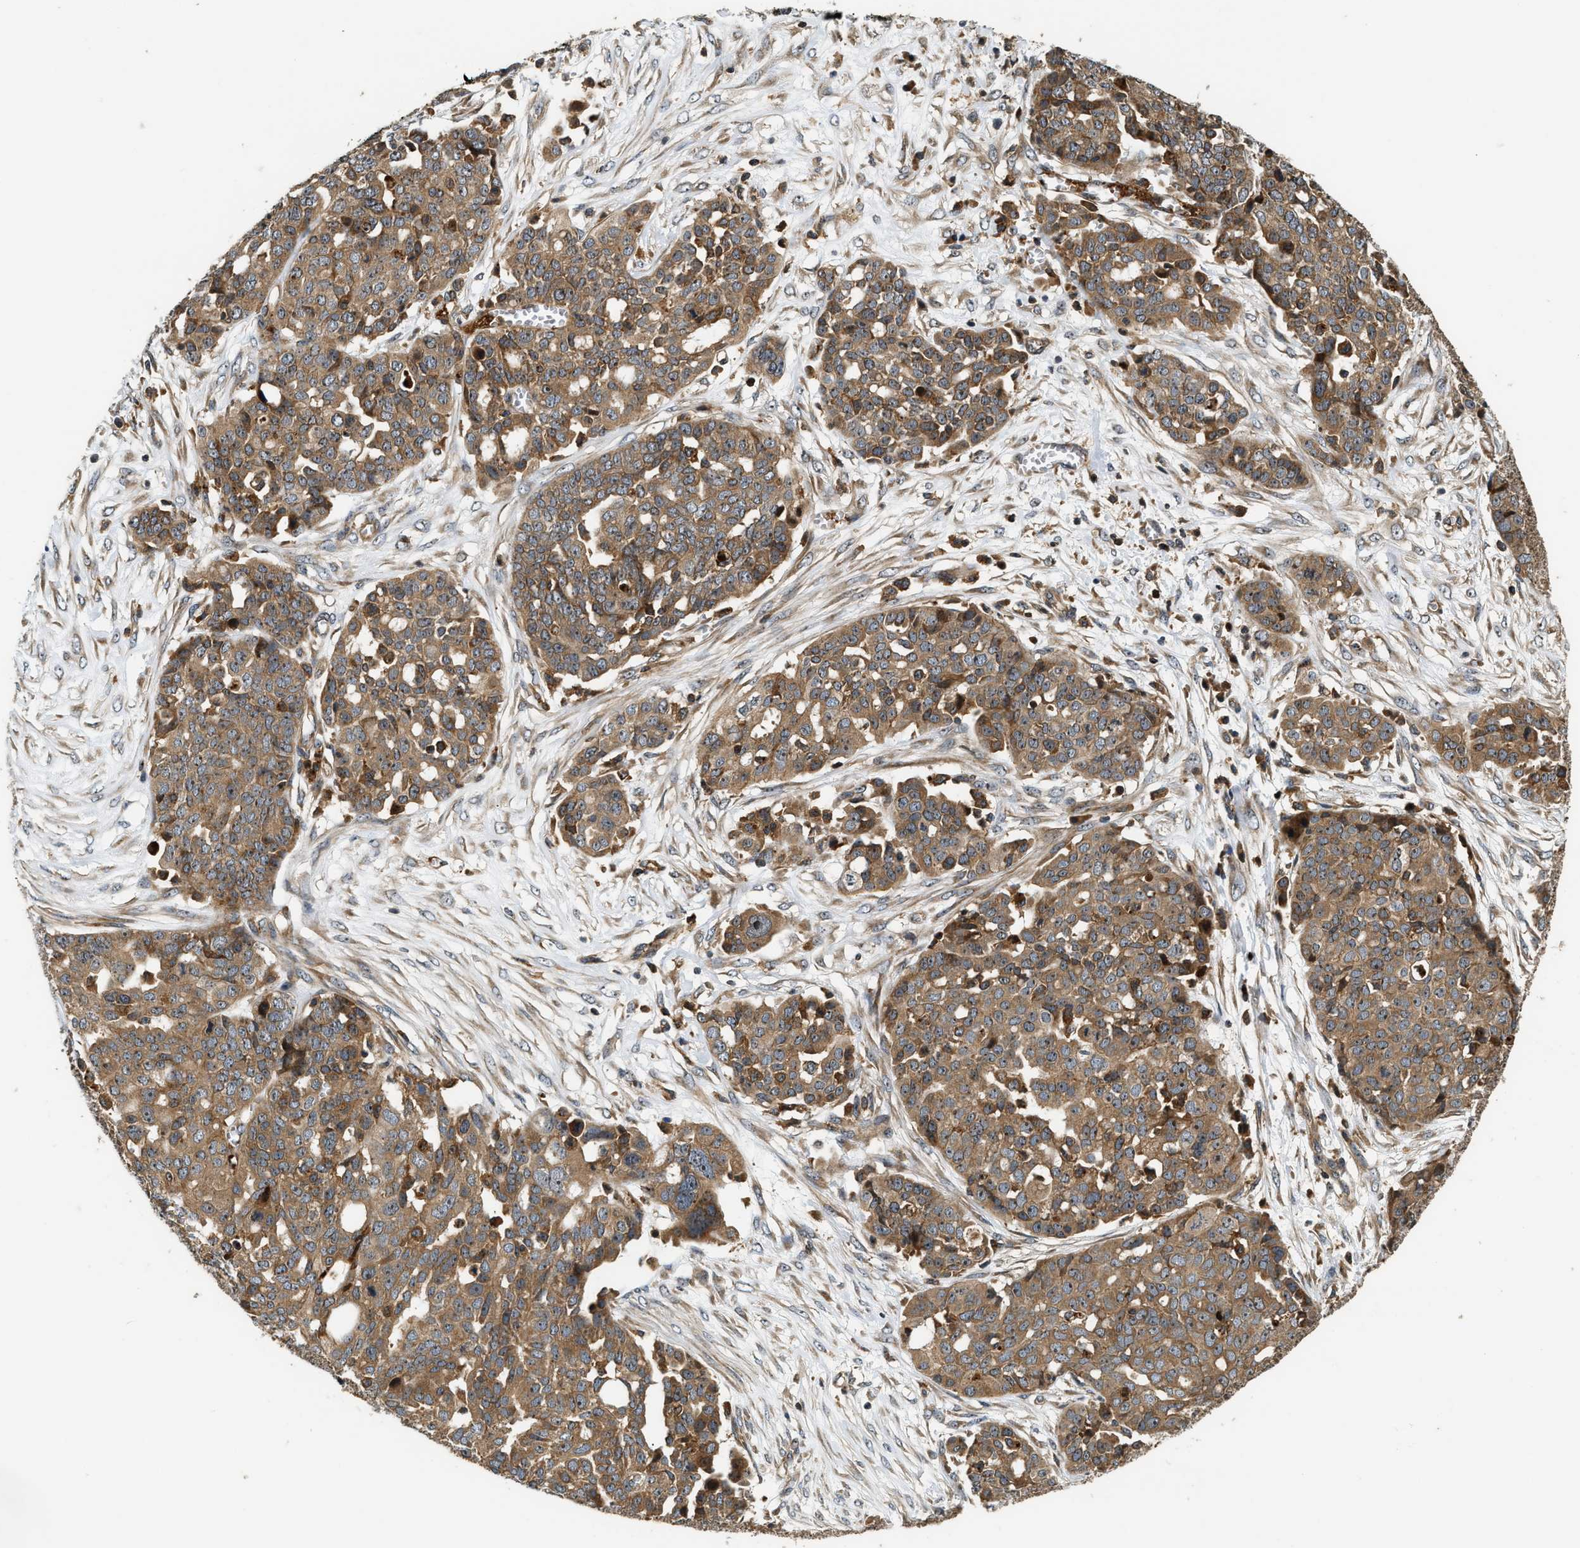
{"staining": {"intensity": "moderate", "quantity": ">75%", "location": "cytoplasmic/membranous"}, "tissue": "ovarian cancer", "cell_type": "Tumor cells", "image_type": "cancer", "snomed": [{"axis": "morphology", "description": "Cystadenocarcinoma, serous, NOS"}, {"axis": "topography", "description": "Soft tissue"}, {"axis": "topography", "description": "Ovary"}], "caption": "Immunohistochemistry (IHC) of ovarian cancer (serous cystadenocarcinoma) demonstrates medium levels of moderate cytoplasmic/membranous staining in approximately >75% of tumor cells.", "gene": "SNX5", "patient": {"sex": "female", "age": 57}}